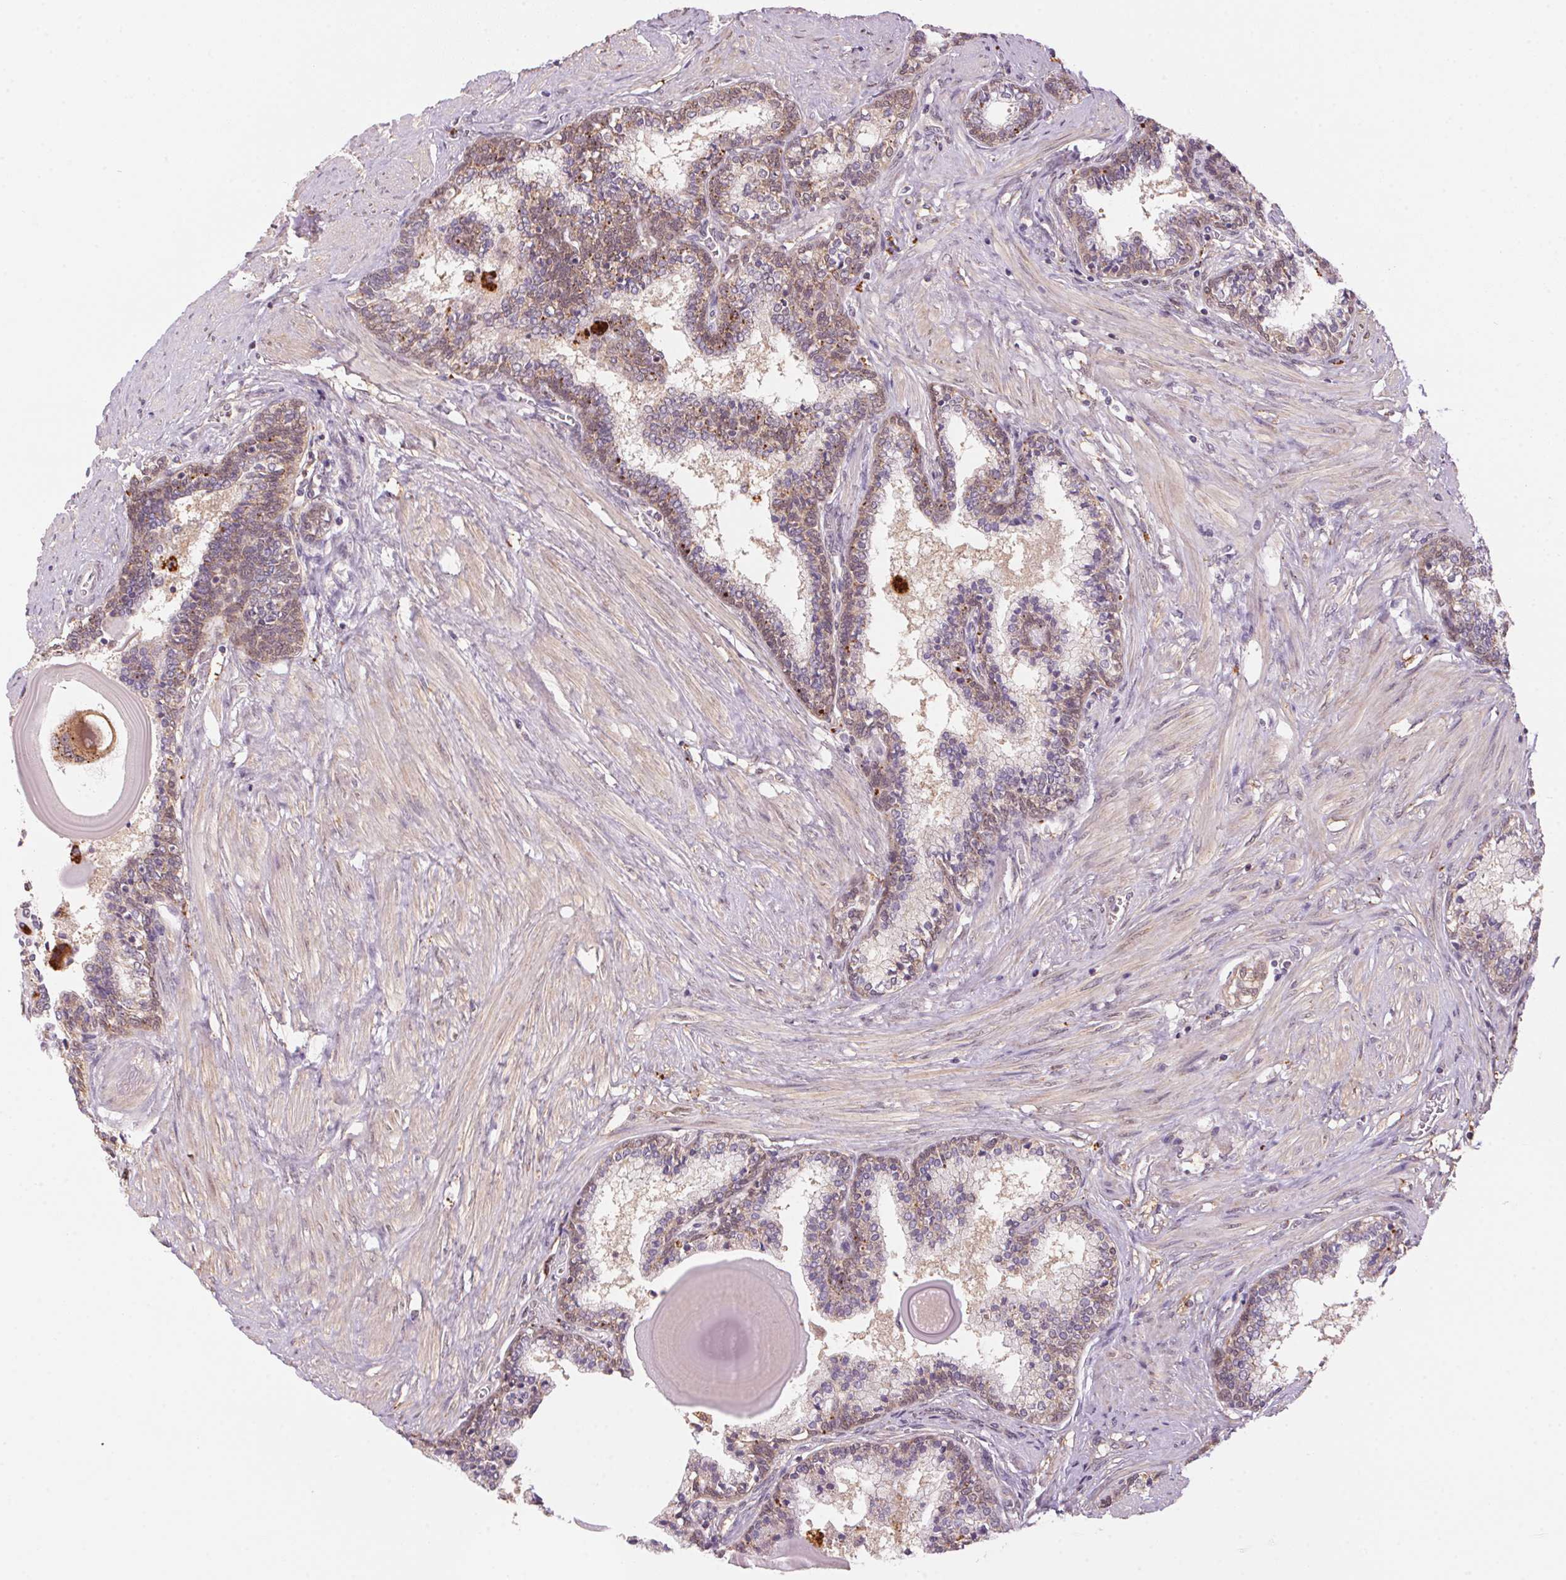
{"staining": {"intensity": "weak", "quantity": ">75%", "location": "cytoplasmic/membranous"}, "tissue": "prostate", "cell_type": "Glandular cells", "image_type": "normal", "snomed": [{"axis": "morphology", "description": "Normal tissue, NOS"}, {"axis": "topography", "description": "Prostate"}], "caption": "Immunohistochemical staining of unremarkable prostate demonstrates >75% levels of weak cytoplasmic/membranous protein expression in about >75% of glandular cells. (brown staining indicates protein expression, while blue staining denotes nuclei).", "gene": "ADH5", "patient": {"sex": "male", "age": 55}}